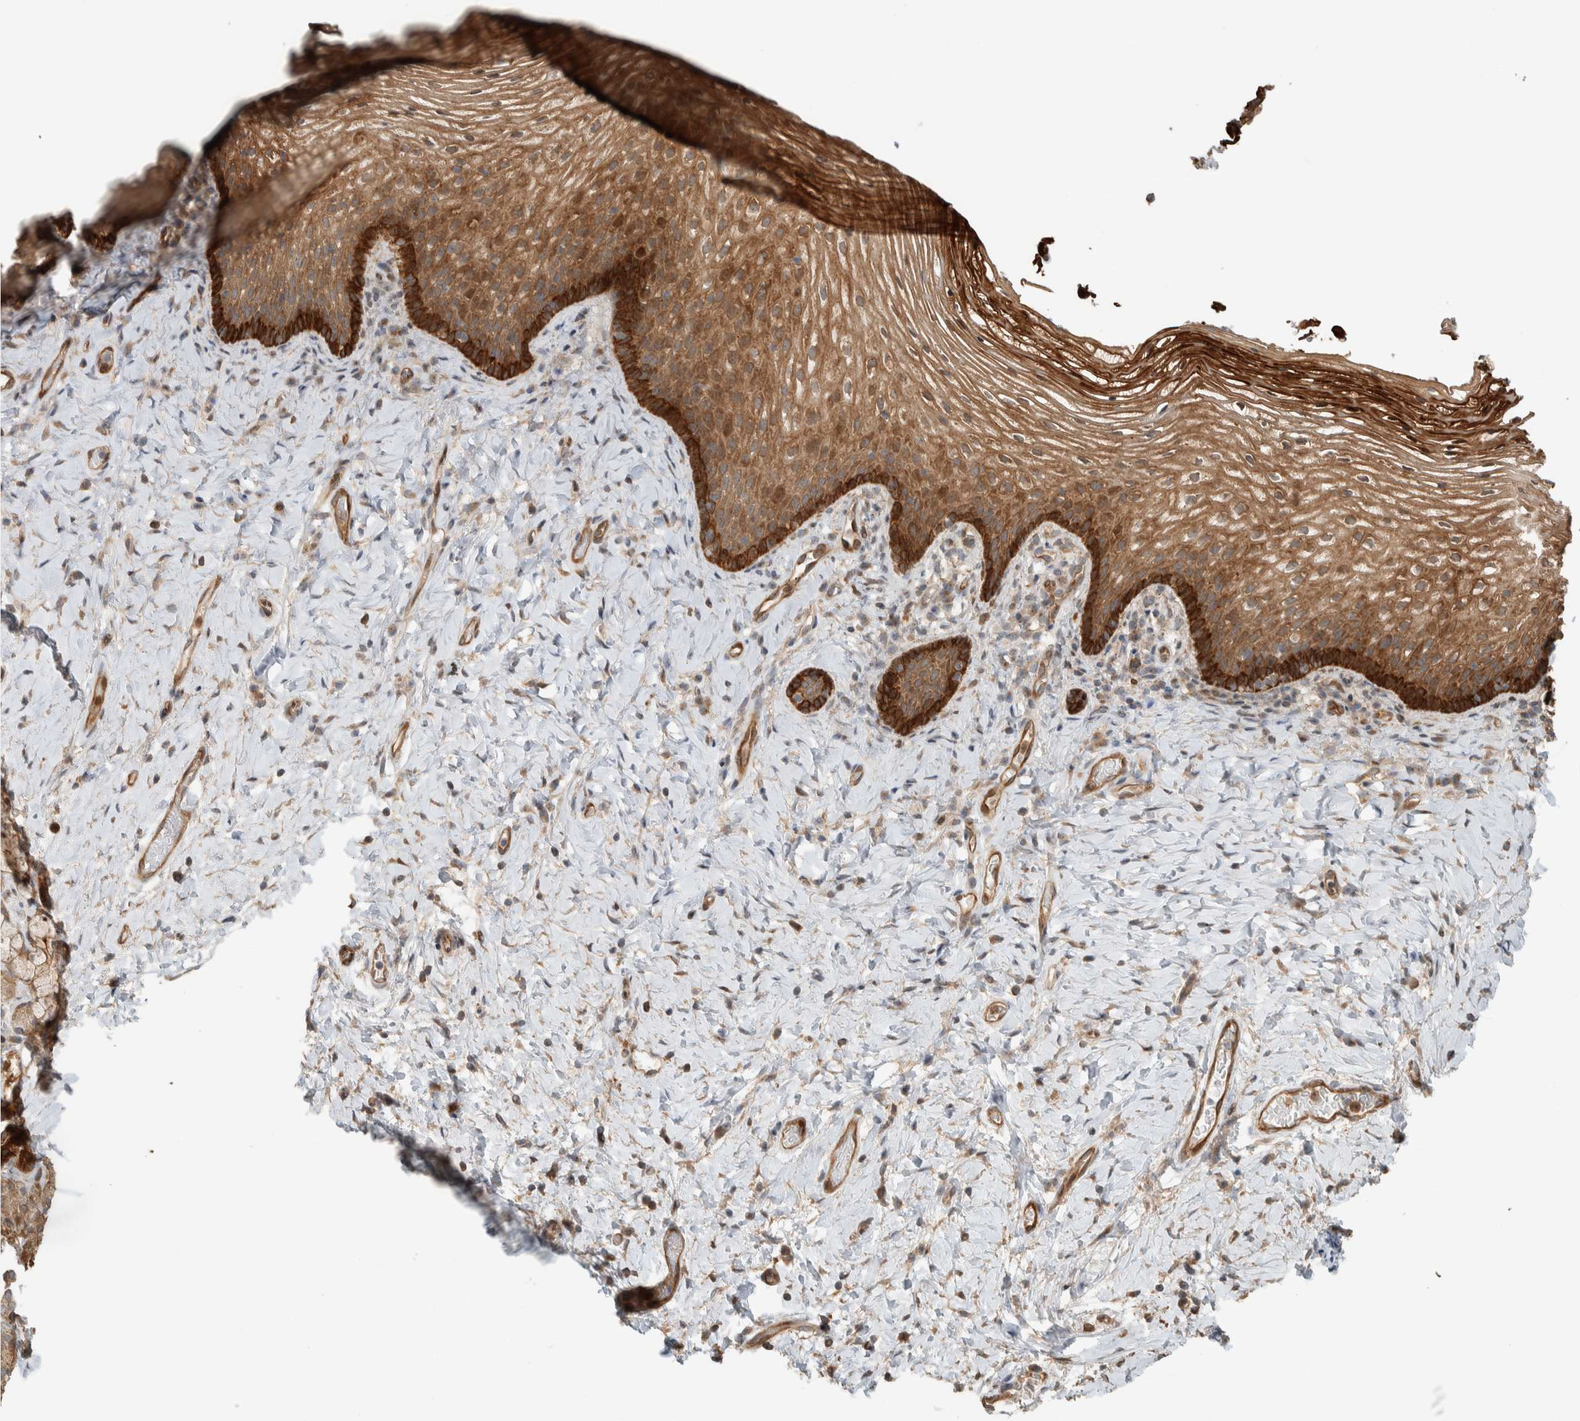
{"staining": {"intensity": "strong", "quantity": ">75%", "location": "cytoplasmic/membranous"}, "tissue": "vagina", "cell_type": "Squamous epithelial cells", "image_type": "normal", "snomed": [{"axis": "morphology", "description": "Normal tissue, NOS"}, {"axis": "topography", "description": "Vagina"}], "caption": "Protein staining of benign vagina reveals strong cytoplasmic/membranous positivity in about >75% of squamous epithelial cells.", "gene": "CNTROB", "patient": {"sex": "female", "age": 60}}